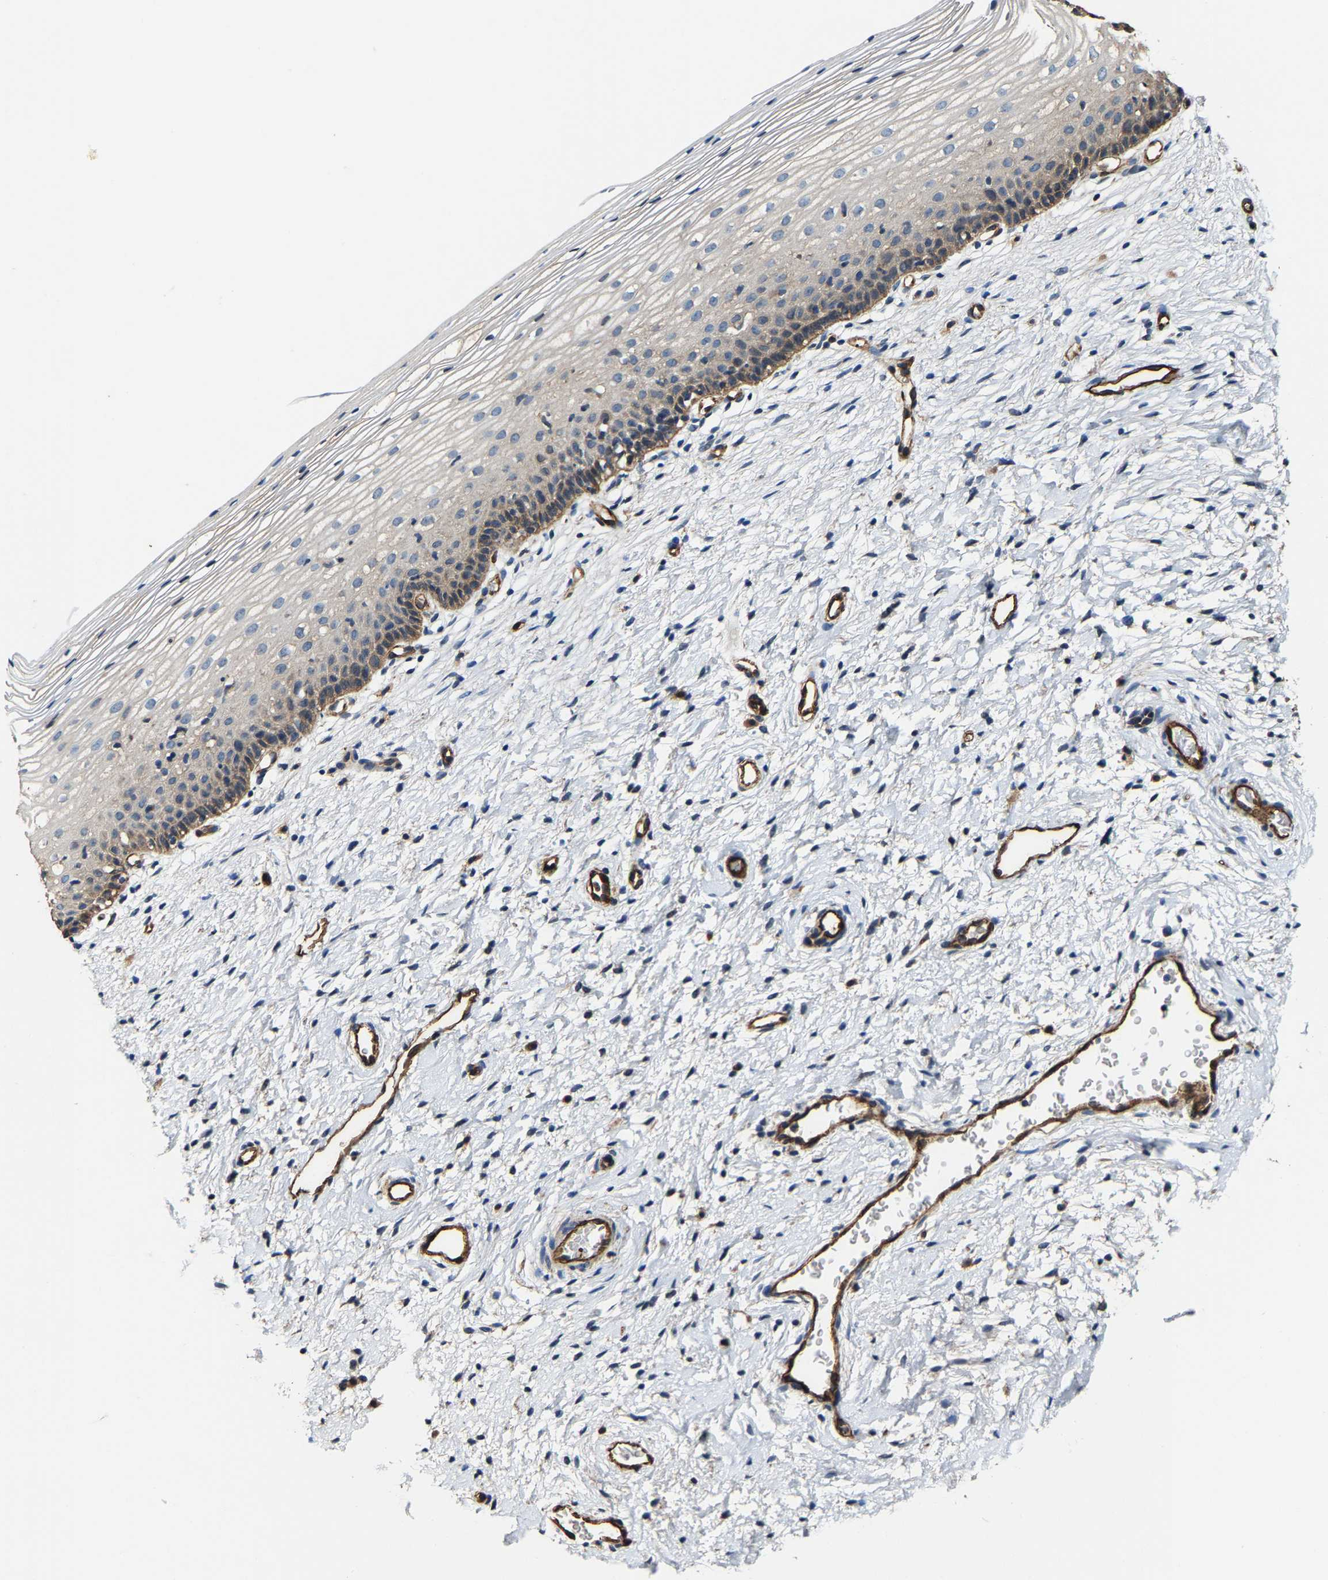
{"staining": {"intensity": "moderate", "quantity": ">75%", "location": "cytoplasmic/membranous"}, "tissue": "cervix", "cell_type": "Glandular cells", "image_type": "normal", "snomed": [{"axis": "morphology", "description": "Normal tissue, NOS"}, {"axis": "topography", "description": "Cervix"}], "caption": "Cervix stained for a protein demonstrates moderate cytoplasmic/membranous positivity in glandular cells. The staining was performed using DAB (3,3'-diaminobenzidine) to visualize the protein expression in brown, while the nuclei were stained in blue with hematoxylin (Magnification: 20x).", "gene": "GFRA3", "patient": {"sex": "female", "age": 72}}